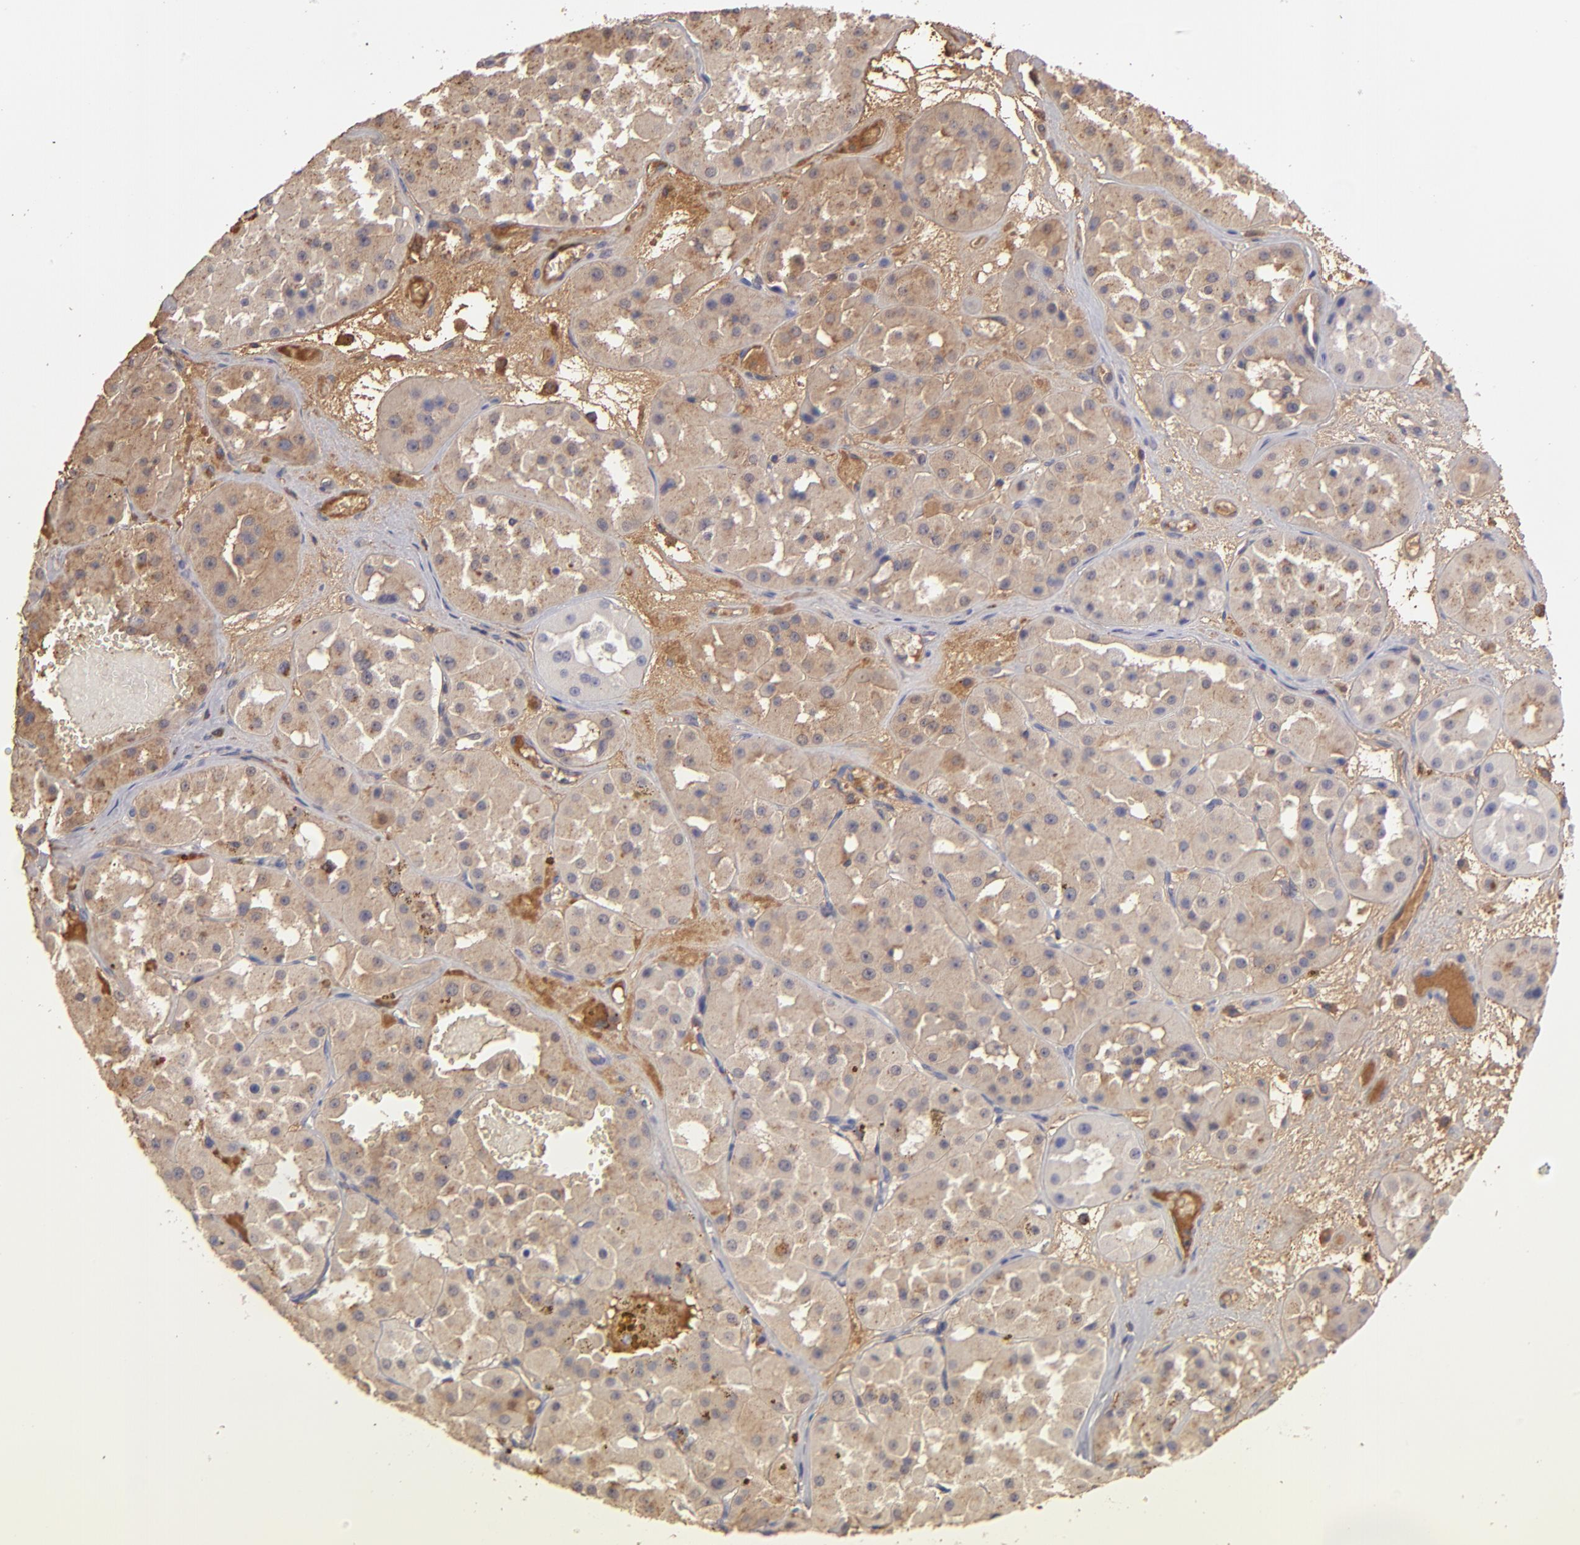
{"staining": {"intensity": "weak", "quantity": ">75%", "location": "cytoplasmic/membranous"}, "tissue": "renal cancer", "cell_type": "Tumor cells", "image_type": "cancer", "snomed": [{"axis": "morphology", "description": "Adenocarcinoma, uncertain malignant potential"}, {"axis": "topography", "description": "Kidney"}], "caption": "Adenocarcinoma,  uncertain malignant potential (renal) tissue displays weak cytoplasmic/membranous expression in approximately >75% of tumor cells", "gene": "ABCC4", "patient": {"sex": "male", "age": 63}}